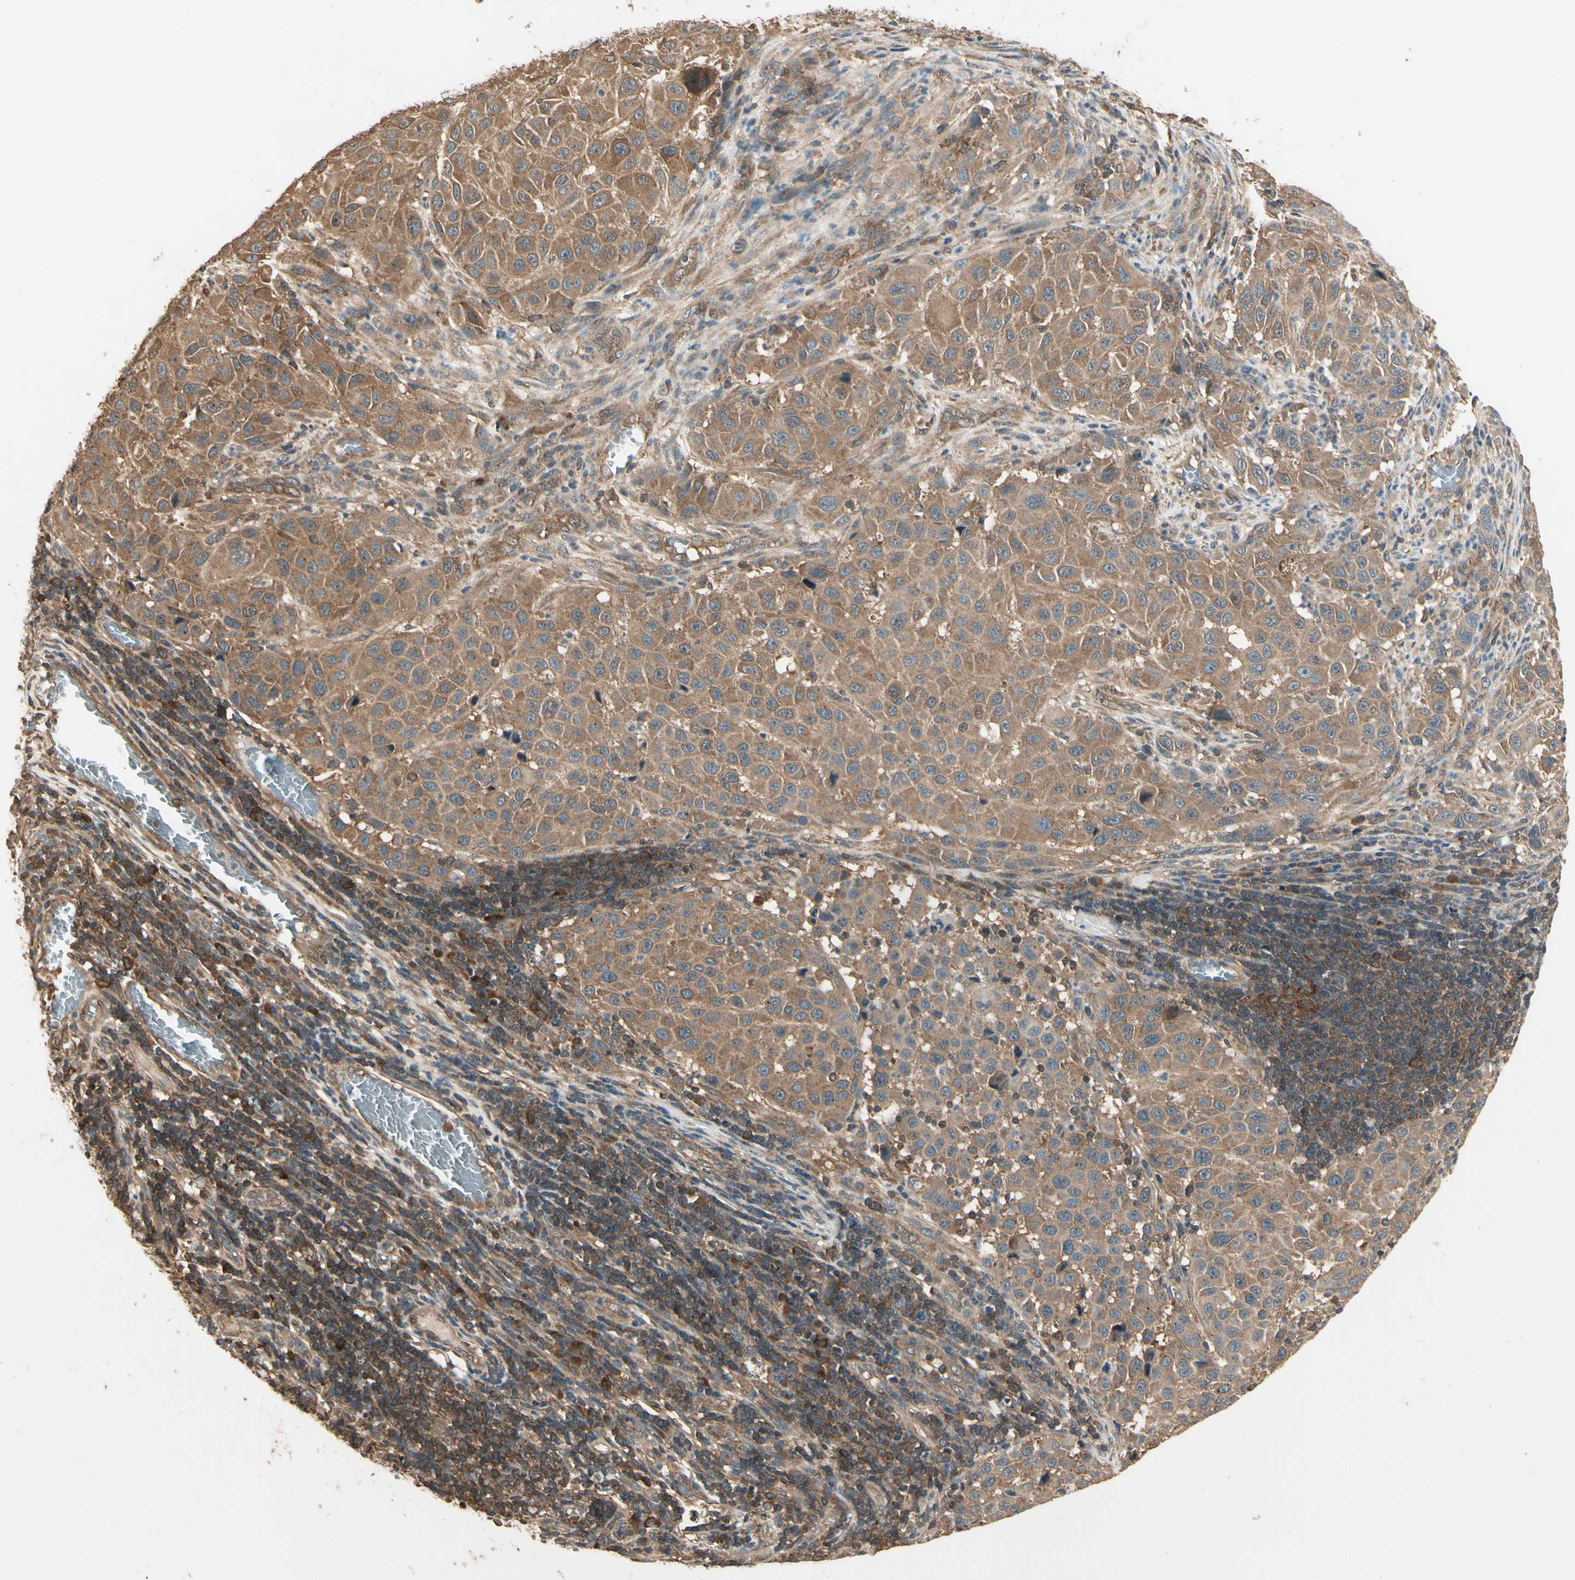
{"staining": {"intensity": "moderate", "quantity": ">75%", "location": "cytoplasmic/membranous"}, "tissue": "melanoma", "cell_type": "Tumor cells", "image_type": "cancer", "snomed": [{"axis": "morphology", "description": "Malignant melanoma, Metastatic site"}, {"axis": "topography", "description": "Lymph node"}], "caption": "Melanoma stained for a protein (brown) demonstrates moderate cytoplasmic/membranous positive positivity in about >75% of tumor cells.", "gene": "CCT7", "patient": {"sex": "male", "age": 61}}